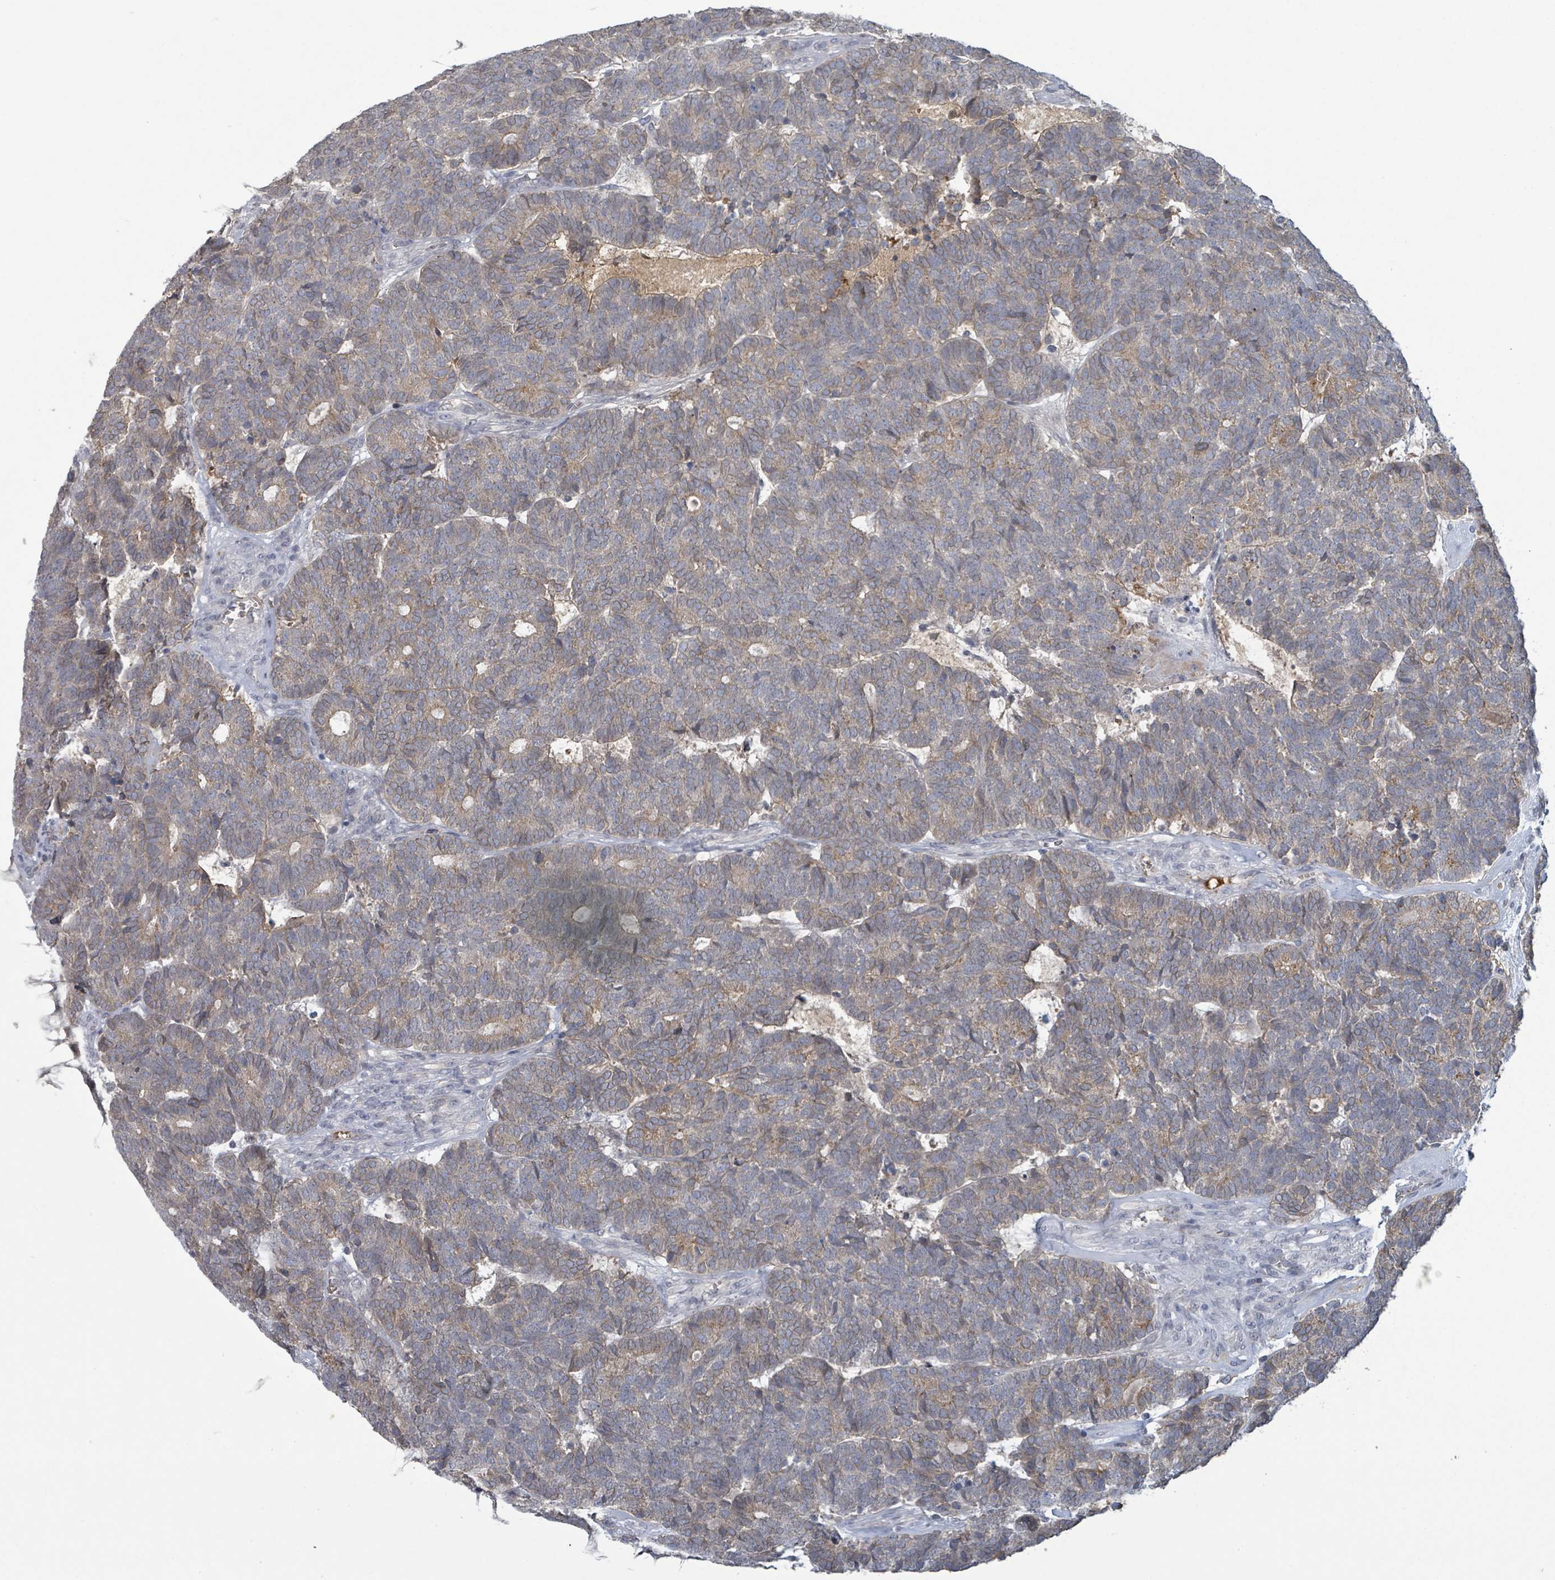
{"staining": {"intensity": "weak", "quantity": "<25%", "location": "cytoplasmic/membranous"}, "tissue": "head and neck cancer", "cell_type": "Tumor cells", "image_type": "cancer", "snomed": [{"axis": "morphology", "description": "Adenocarcinoma, NOS"}, {"axis": "topography", "description": "Head-Neck"}], "caption": "Immunohistochemistry (IHC) image of neoplastic tissue: human head and neck cancer (adenocarcinoma) stained with DAB shows no significant protein positivity in tumor cells.", "gene": "GRM8", "patient": {"sex": "female", "age": 81}}